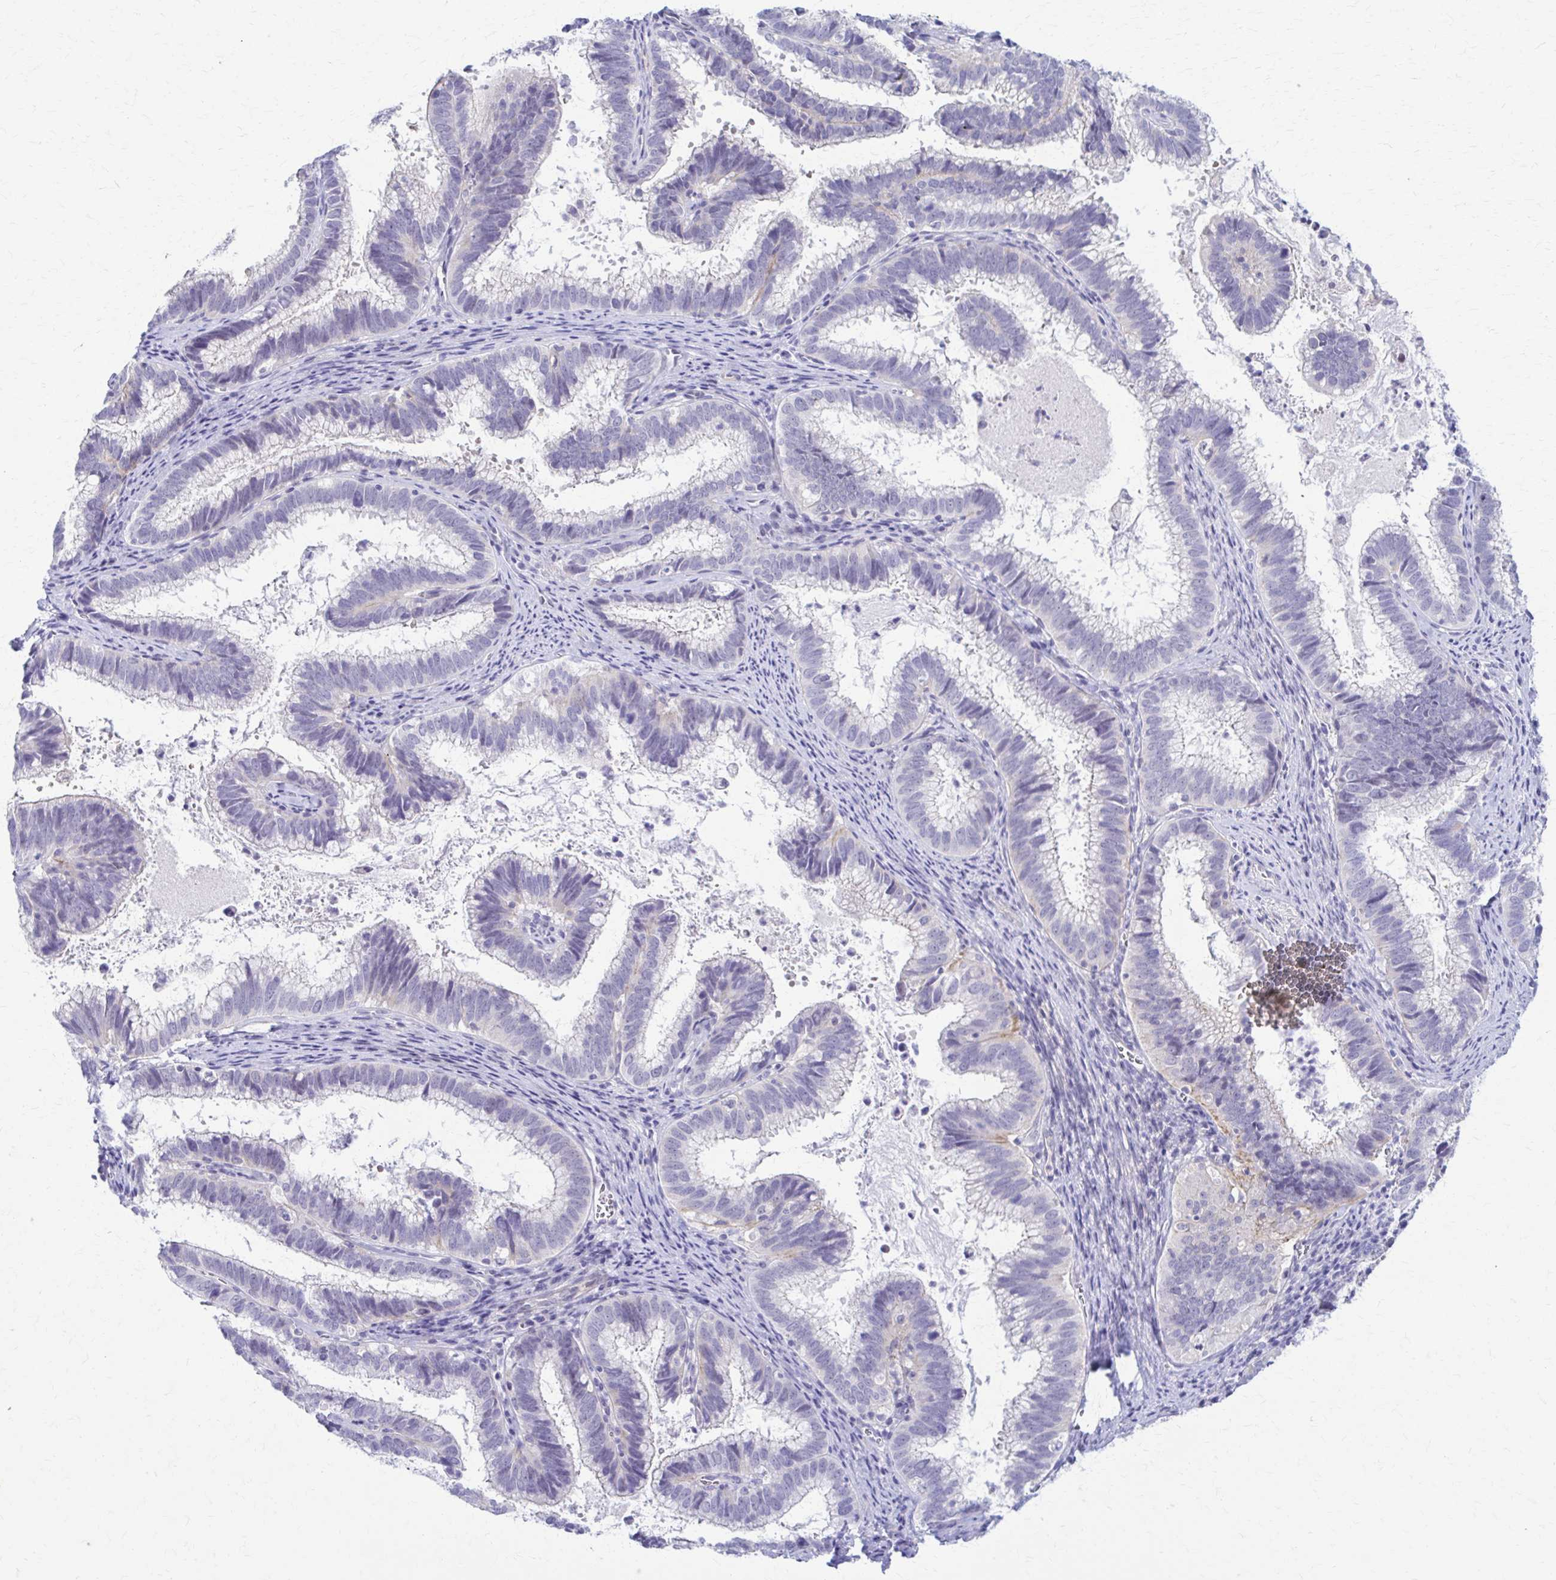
{"staining": {"intensity": "weak", "quantity": "<25%", "location": "cytoplasmic/membranous"}, "tissue": "cervical cancer", "cell_type": "Tumor cells", "image_type": "cancer", "snomed": [{"axis": "morphology", "description": "Adenocarcinoma, NOS"}, {"axis": "topography", "description": "Cervix"}], "caption": "Immunohistochemistry of cervical adenocarcinoma exhibits no positivity in tumor cells.", "gene": "RHOBTB2", "patient": {"sex": "female", "age": 61}}